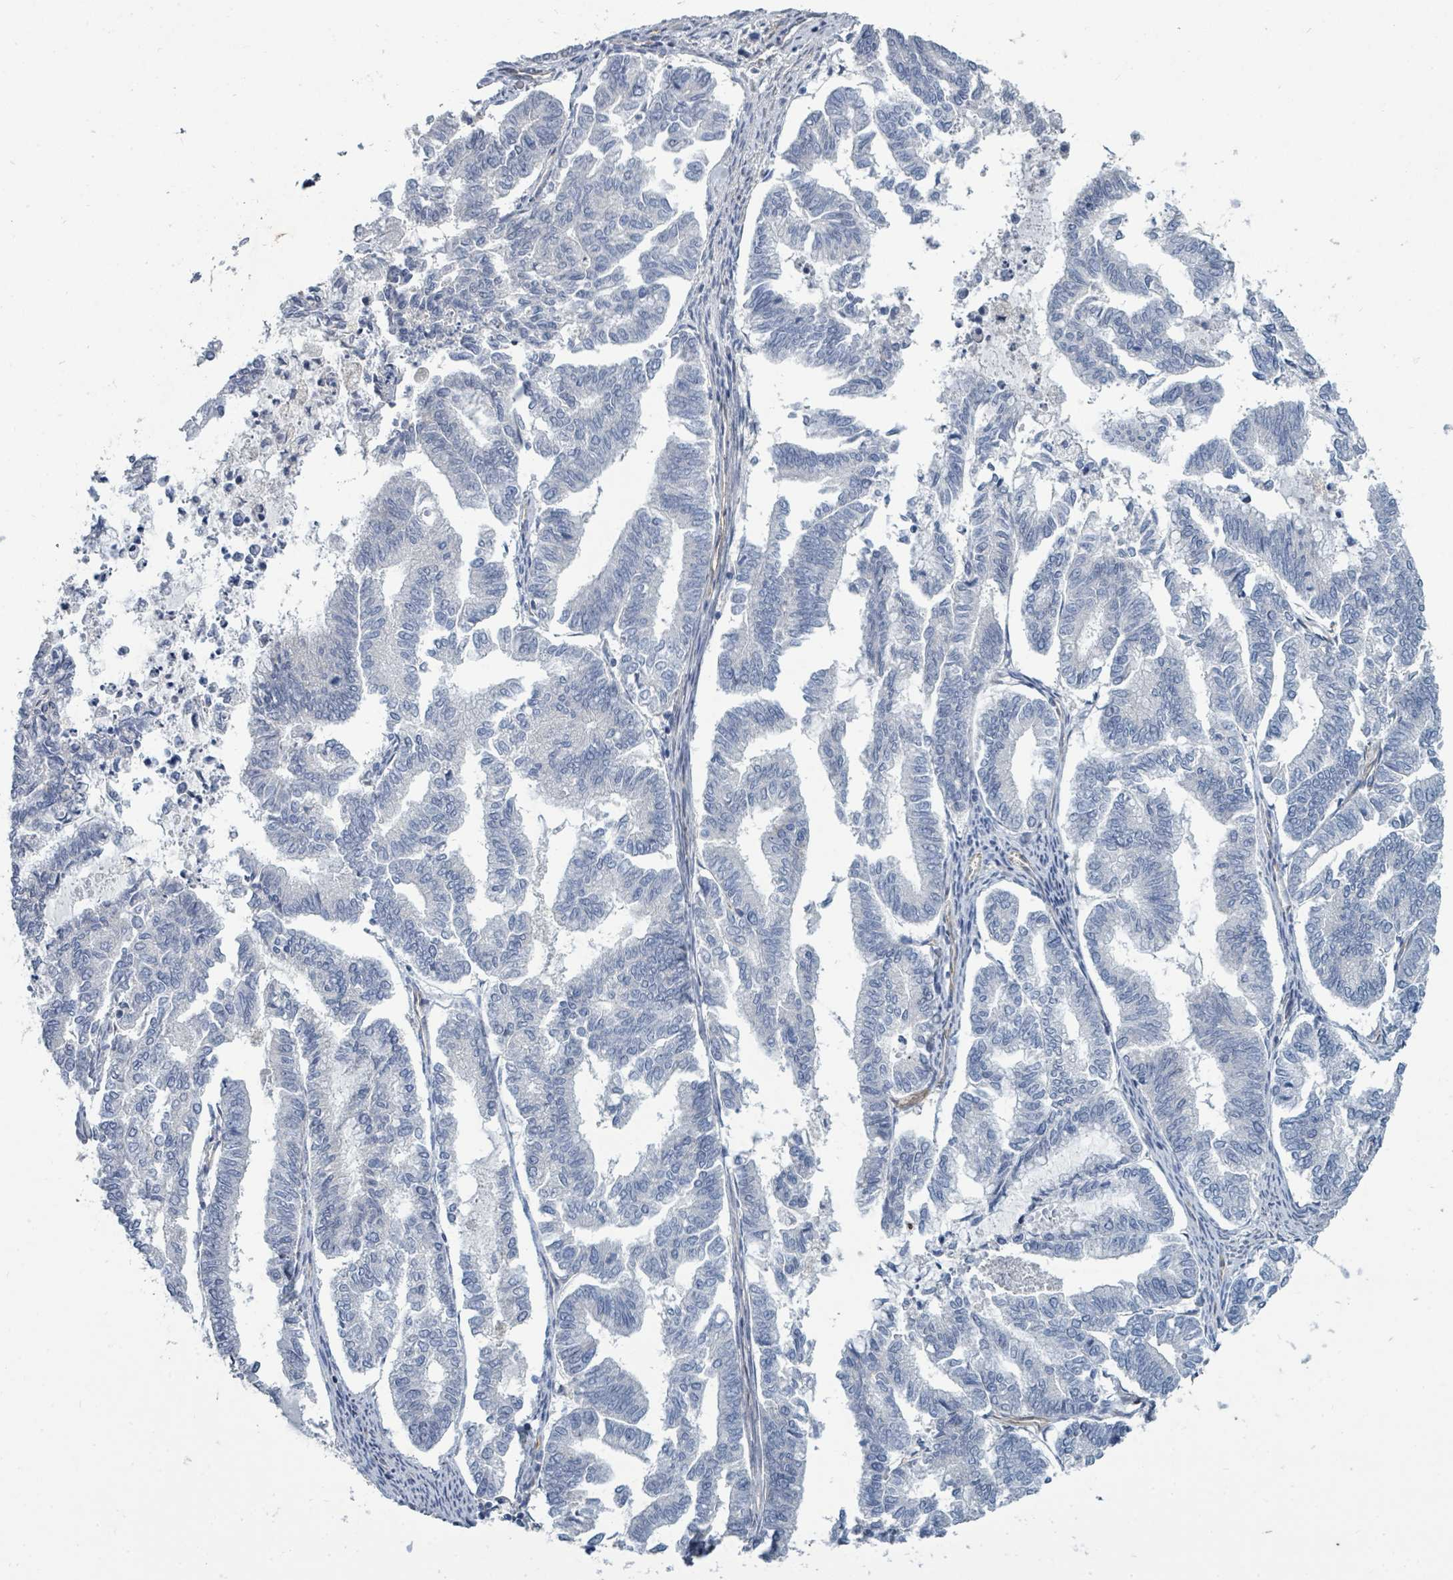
{"staining": {"intensity": "negative", "quantity": "none", "location": "none"}, "tissue": "endometrial cancer", "cell_type": "Tumor cells", "image_type": "cancer", "snomed": [{"axis": "morphology", "description": "Adenocarcinoma, NOS"}, {"axis": "topography", "description": "Endometrium"}], "caption": "This is an immunohistochemistry micrograph of adenocarcinoma (endometrial). There is no expression in tumor cells.", "gene": "IFIT1", "patient": {"sex": "female", "age": 79}}